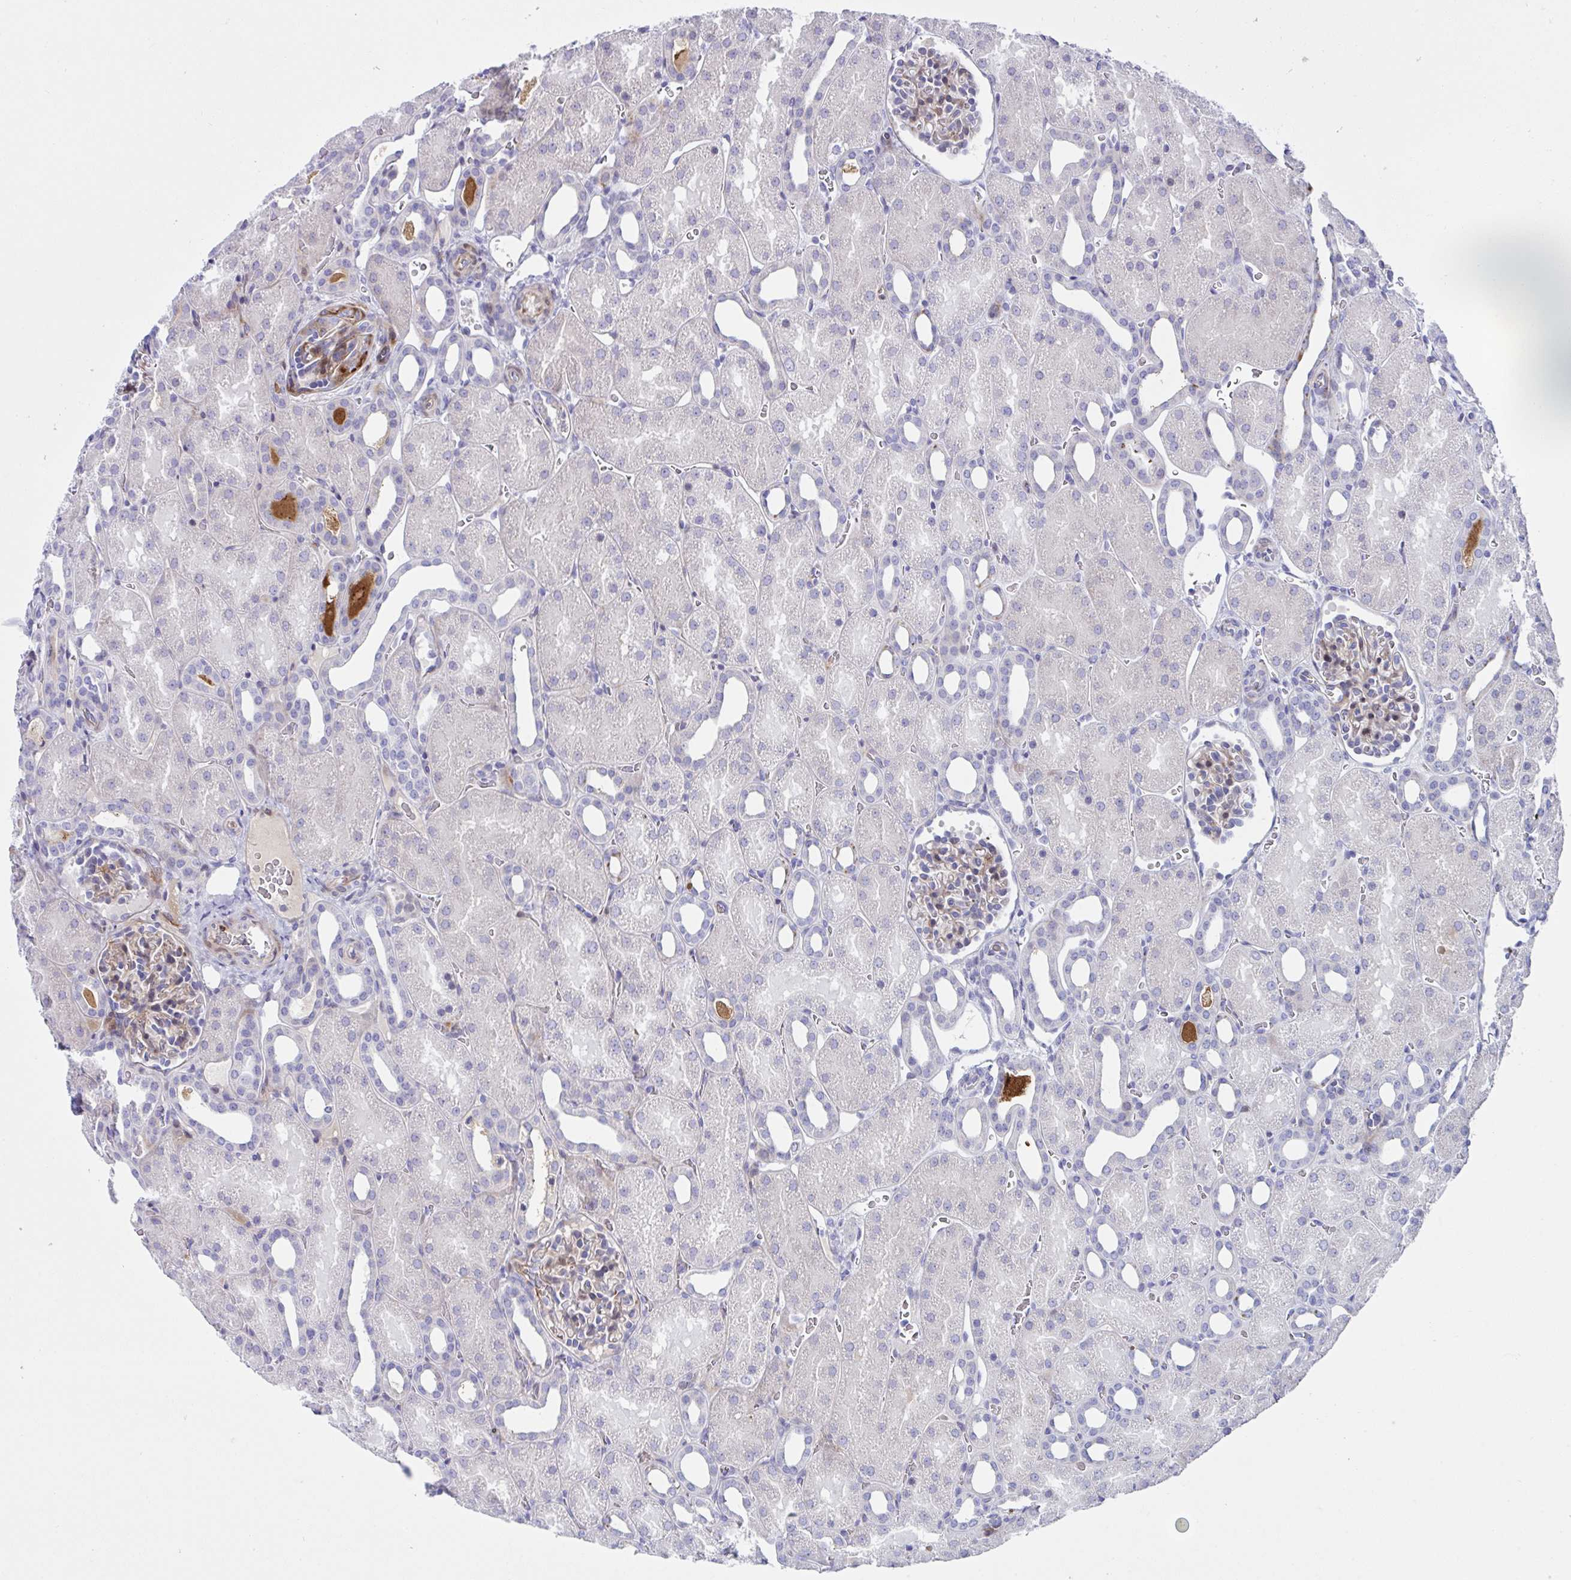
{"staining": {"intensity": "weak", "quantity": "<25%", "location": "cytoplasmic/membranous"}, "tissue": "kidney", "cell_type": "Cells in glomeruli", "image_type": "normal", "snomed": [{"axis": "morphology", "description": "Normal tissue, NOS"}, {"axis": "topography", "description": "Kidney"}], "caption": "An immunohistochemistry micrograph of benign kidney is shown. There is no staining in cells in glomeruli of kidney.", "gene": "ZNF713", "patient": {"sex": "male", "age": 2}}